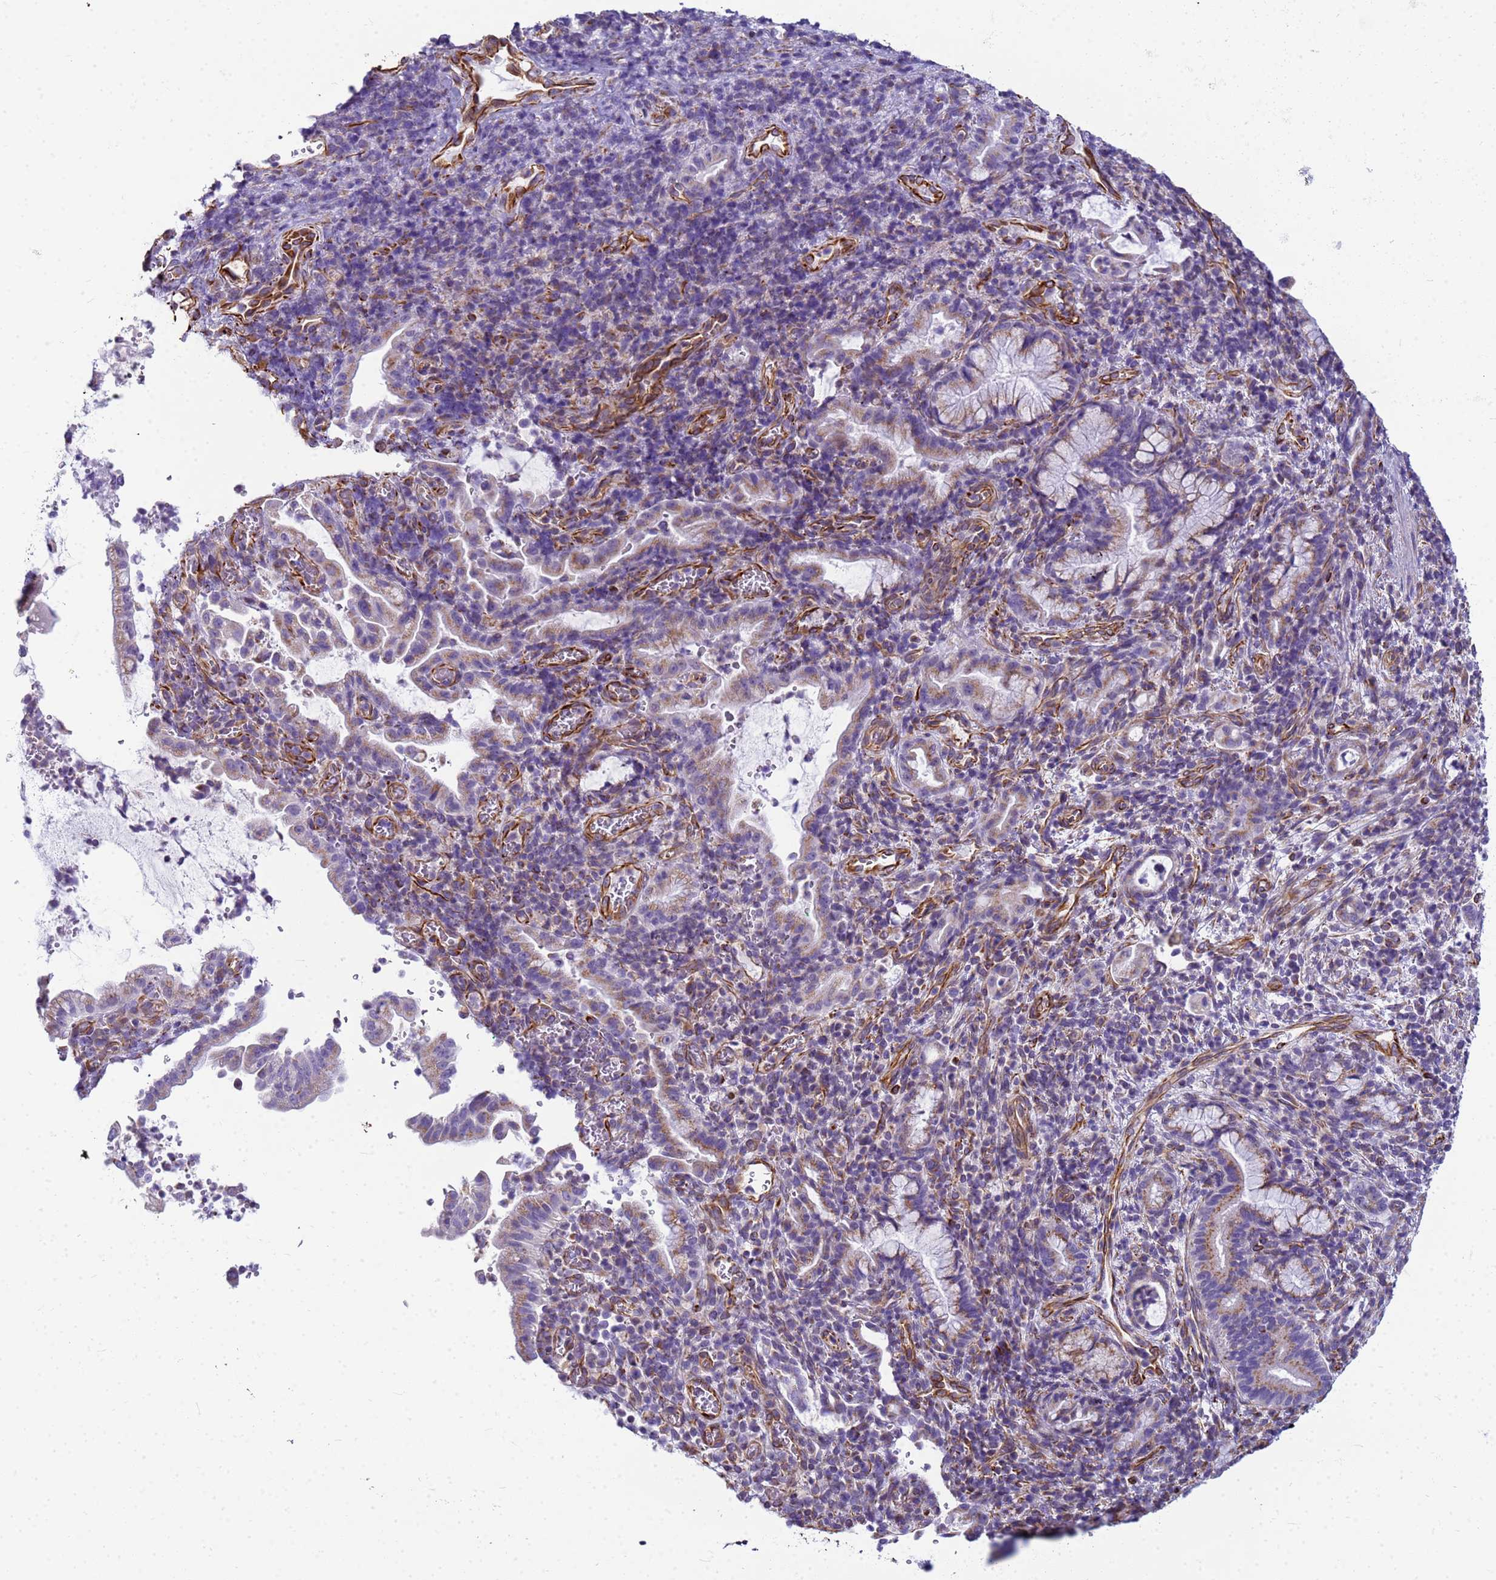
{"staining": {"intensity": "weak", "quantity": "25%-75%", "location": "cytoplasmic/membranous"}, "tissue": "pancreatic cancer", "cell_type": "Tumor cells", "image_type": "cancer", "snomed": [{"axis": "morphology", "description": "Normal tissue, NOS"}, {"axis": "morphology", "description": "Adenocarcinoma, NOS"}, {"axis": "topography", "description": "Pancreas"}], "caption": "Adenocarcinoma (pancreatic) was stained to show a protein in brown. There is low levels of weak cytoplasmic/membranous expression in about 25%-75% of tumor cells.", "gene": "UBXN2B", "patient": {"sex": "female", "age": 55}}